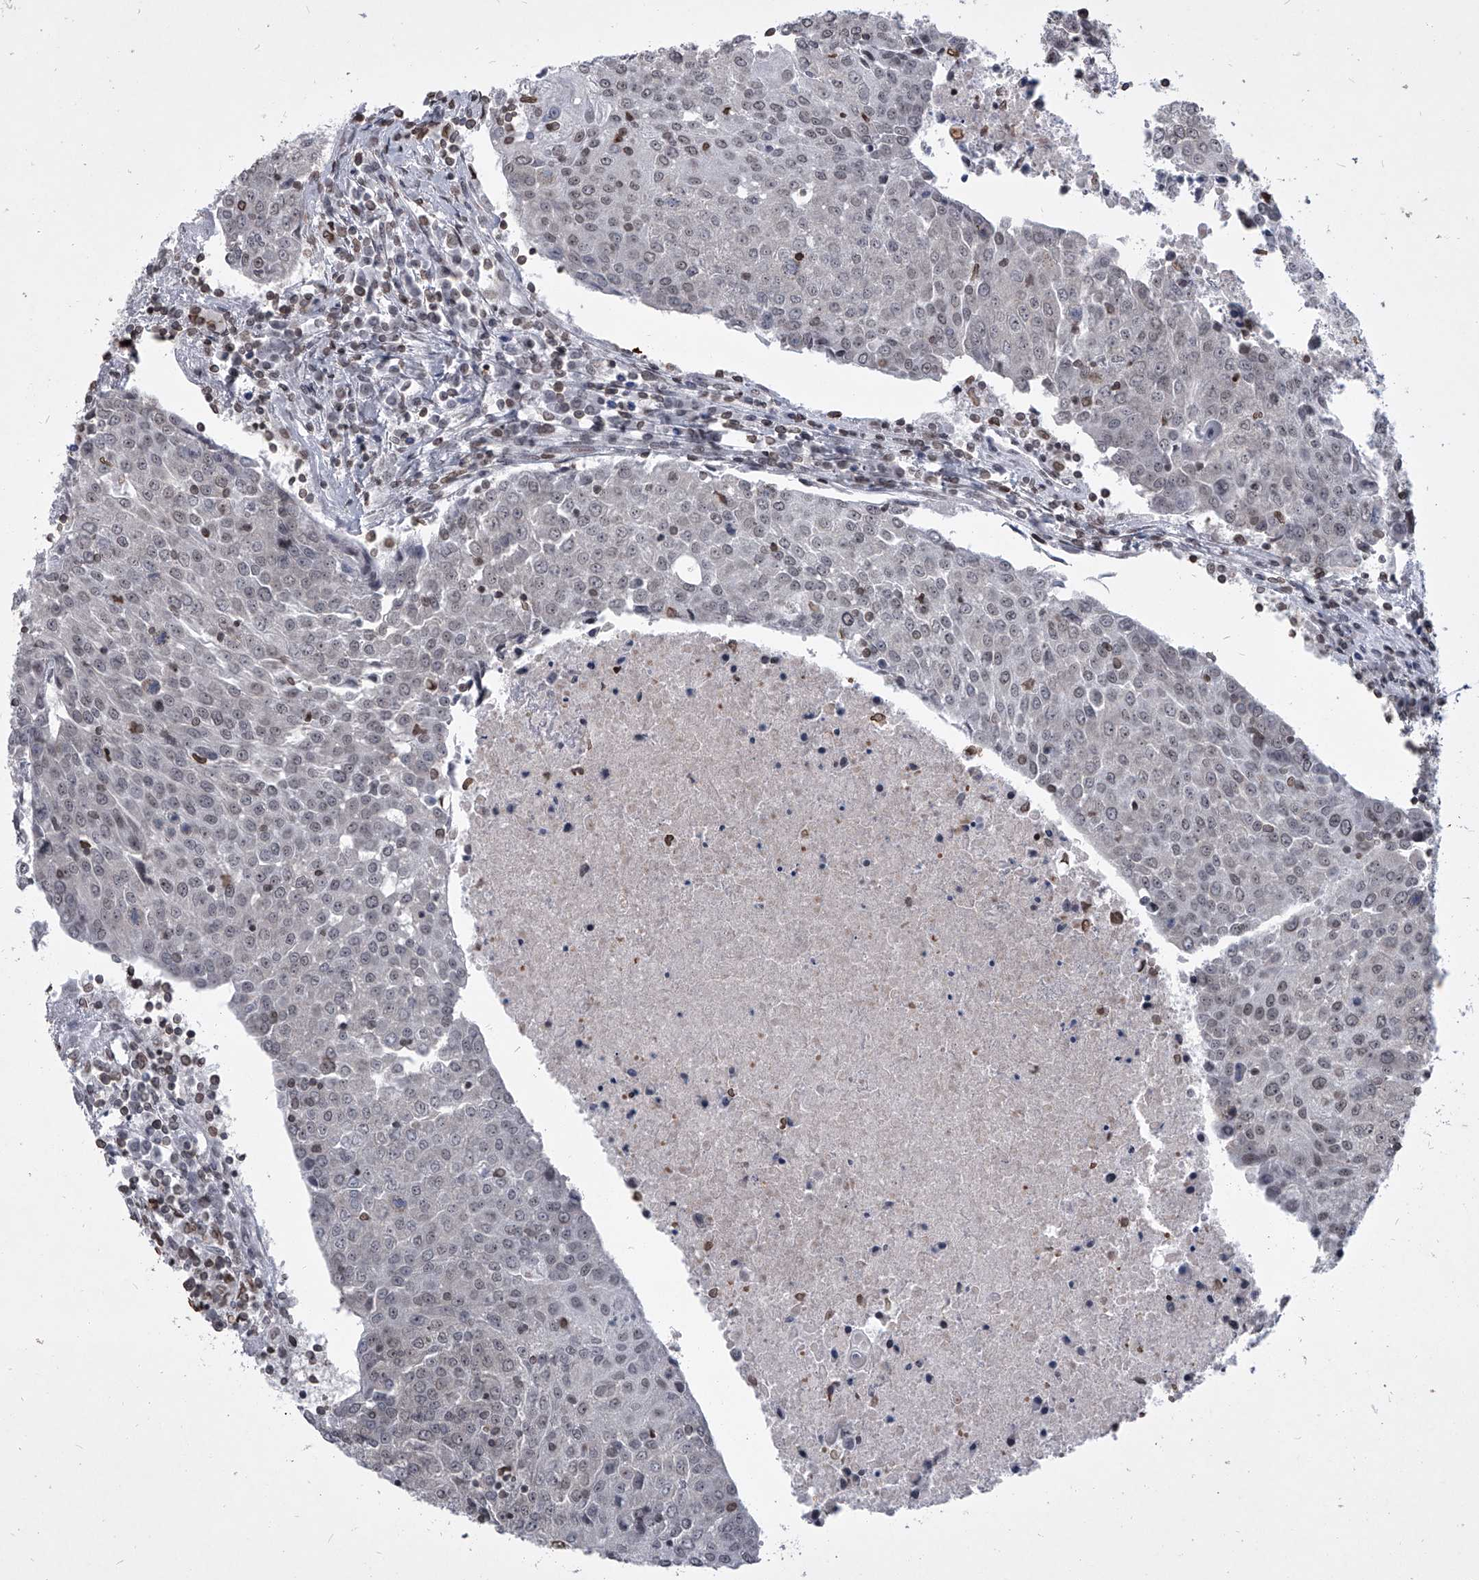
{"staining": {"intensity": "negative", "quantity": "none", "location": "none"}, "tissue": "urothelial cancer", "cell_type": "Tumor cells", "image_type": "cancer", "snomed": [{"axis": "morphology", "description": "Urothelial carcinoma, High grade"}, {"axis": "topography", "description": "Urinary bladder"}], "caption": "Immunohistochemical staining of human urothelial cancer reveals no significant expression in tumor cells. (DAB (3,3'-diaminobenzidine) immunohistochemistry (IHC), high magnification).", "gene": "PPIL4", "patient": {"sex": "female", "age": 85}}